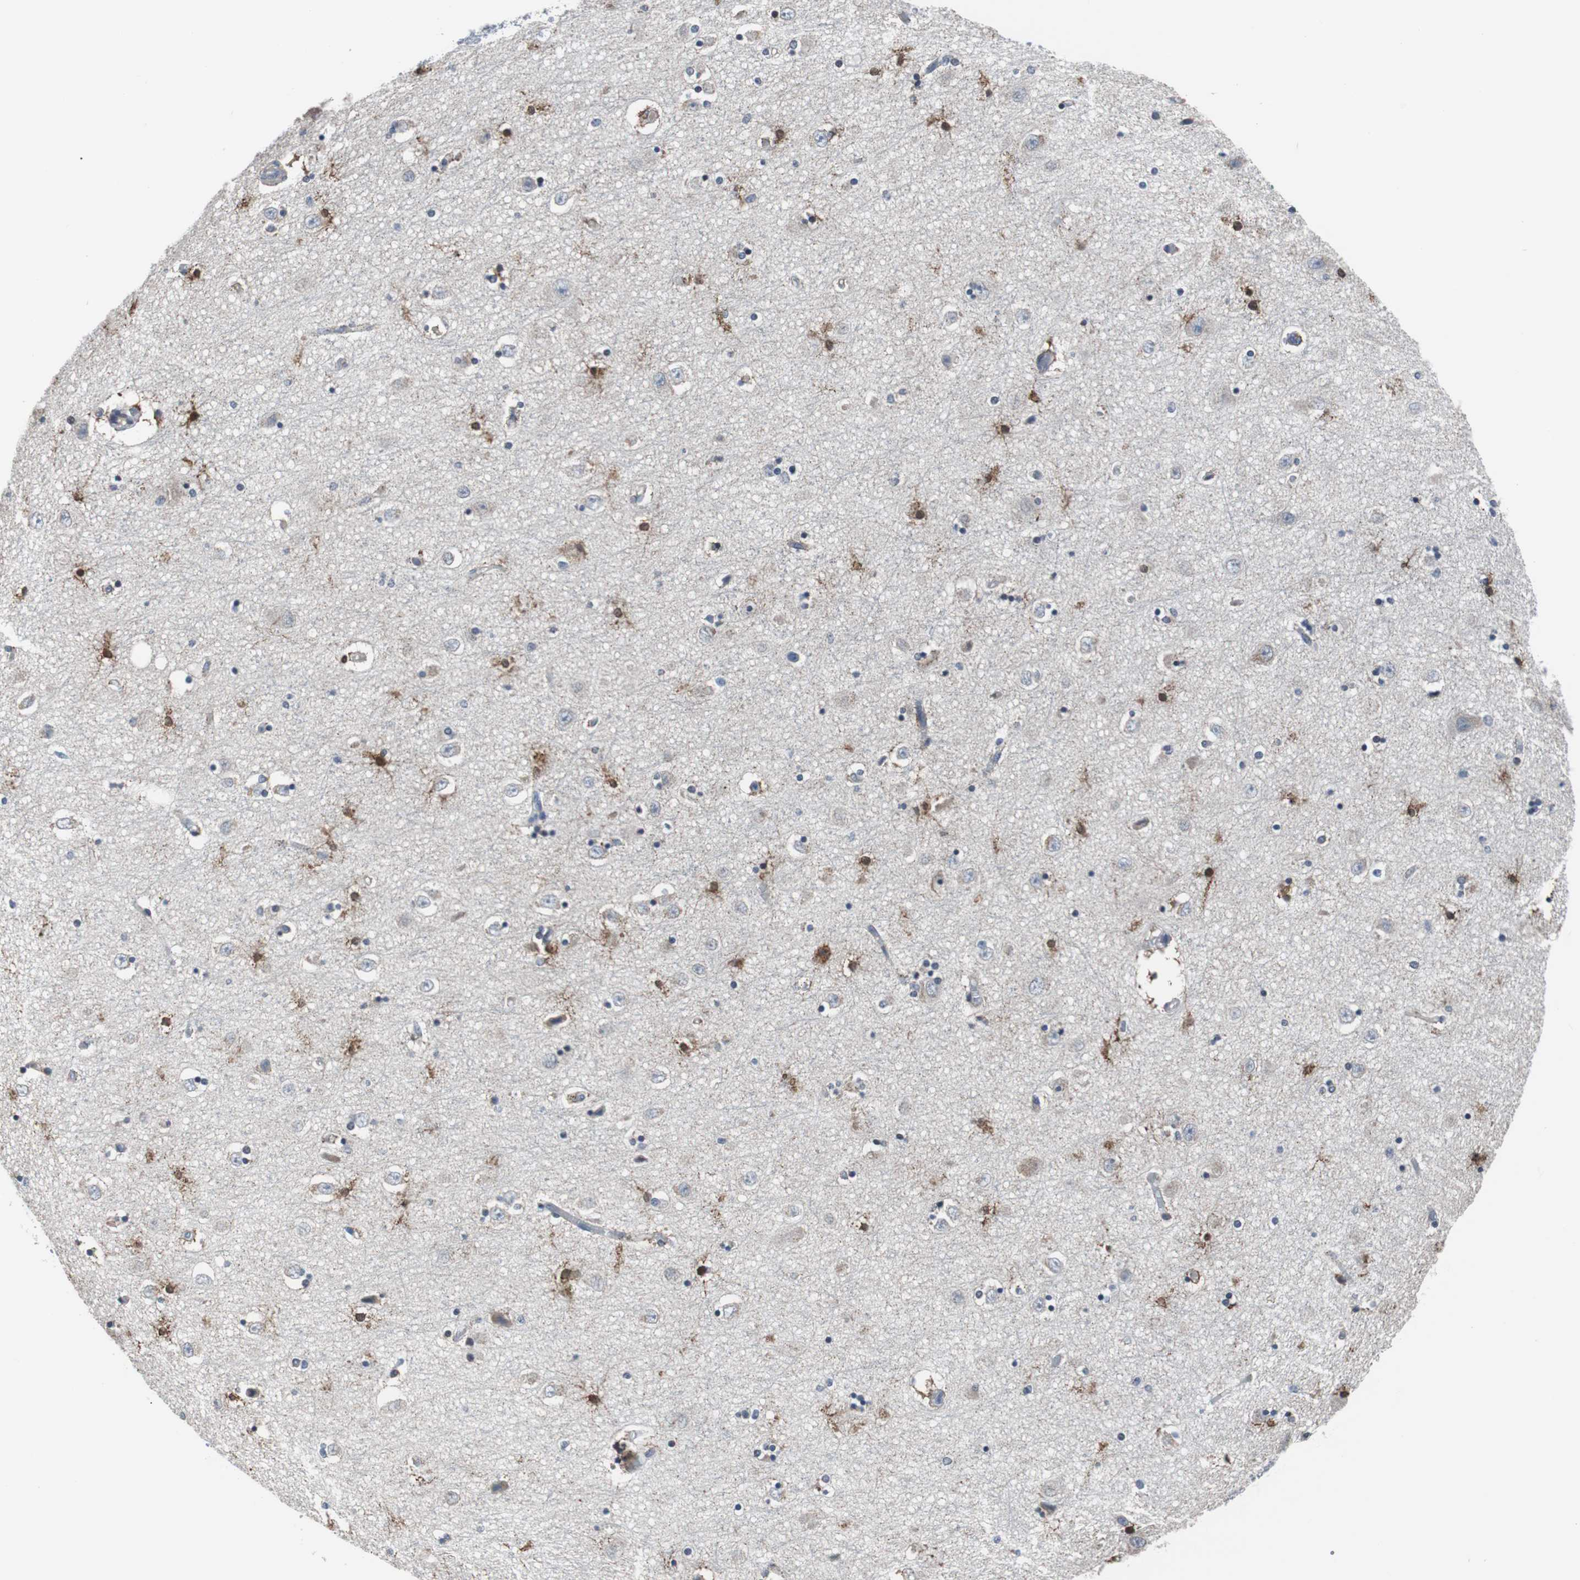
{"staining": {"intensity": "weak", "quantity": "<25%", "location": "cytoplasmic/membranous"}, "tissue": "hippocampus", "cell_type": "Glial cells", "image_type": "normal", "snomed": [{"axis": "morphology", "description": "Normal tissue, NOS"}, {"axis": "topography", "description": "Hippocampus"}], "caption": "This is an IHC photomicrograph of benign human hippocampus. There is no staining in glial cells.", "gene": "TP63", "patient": {"sex": "female", "age": 54}}